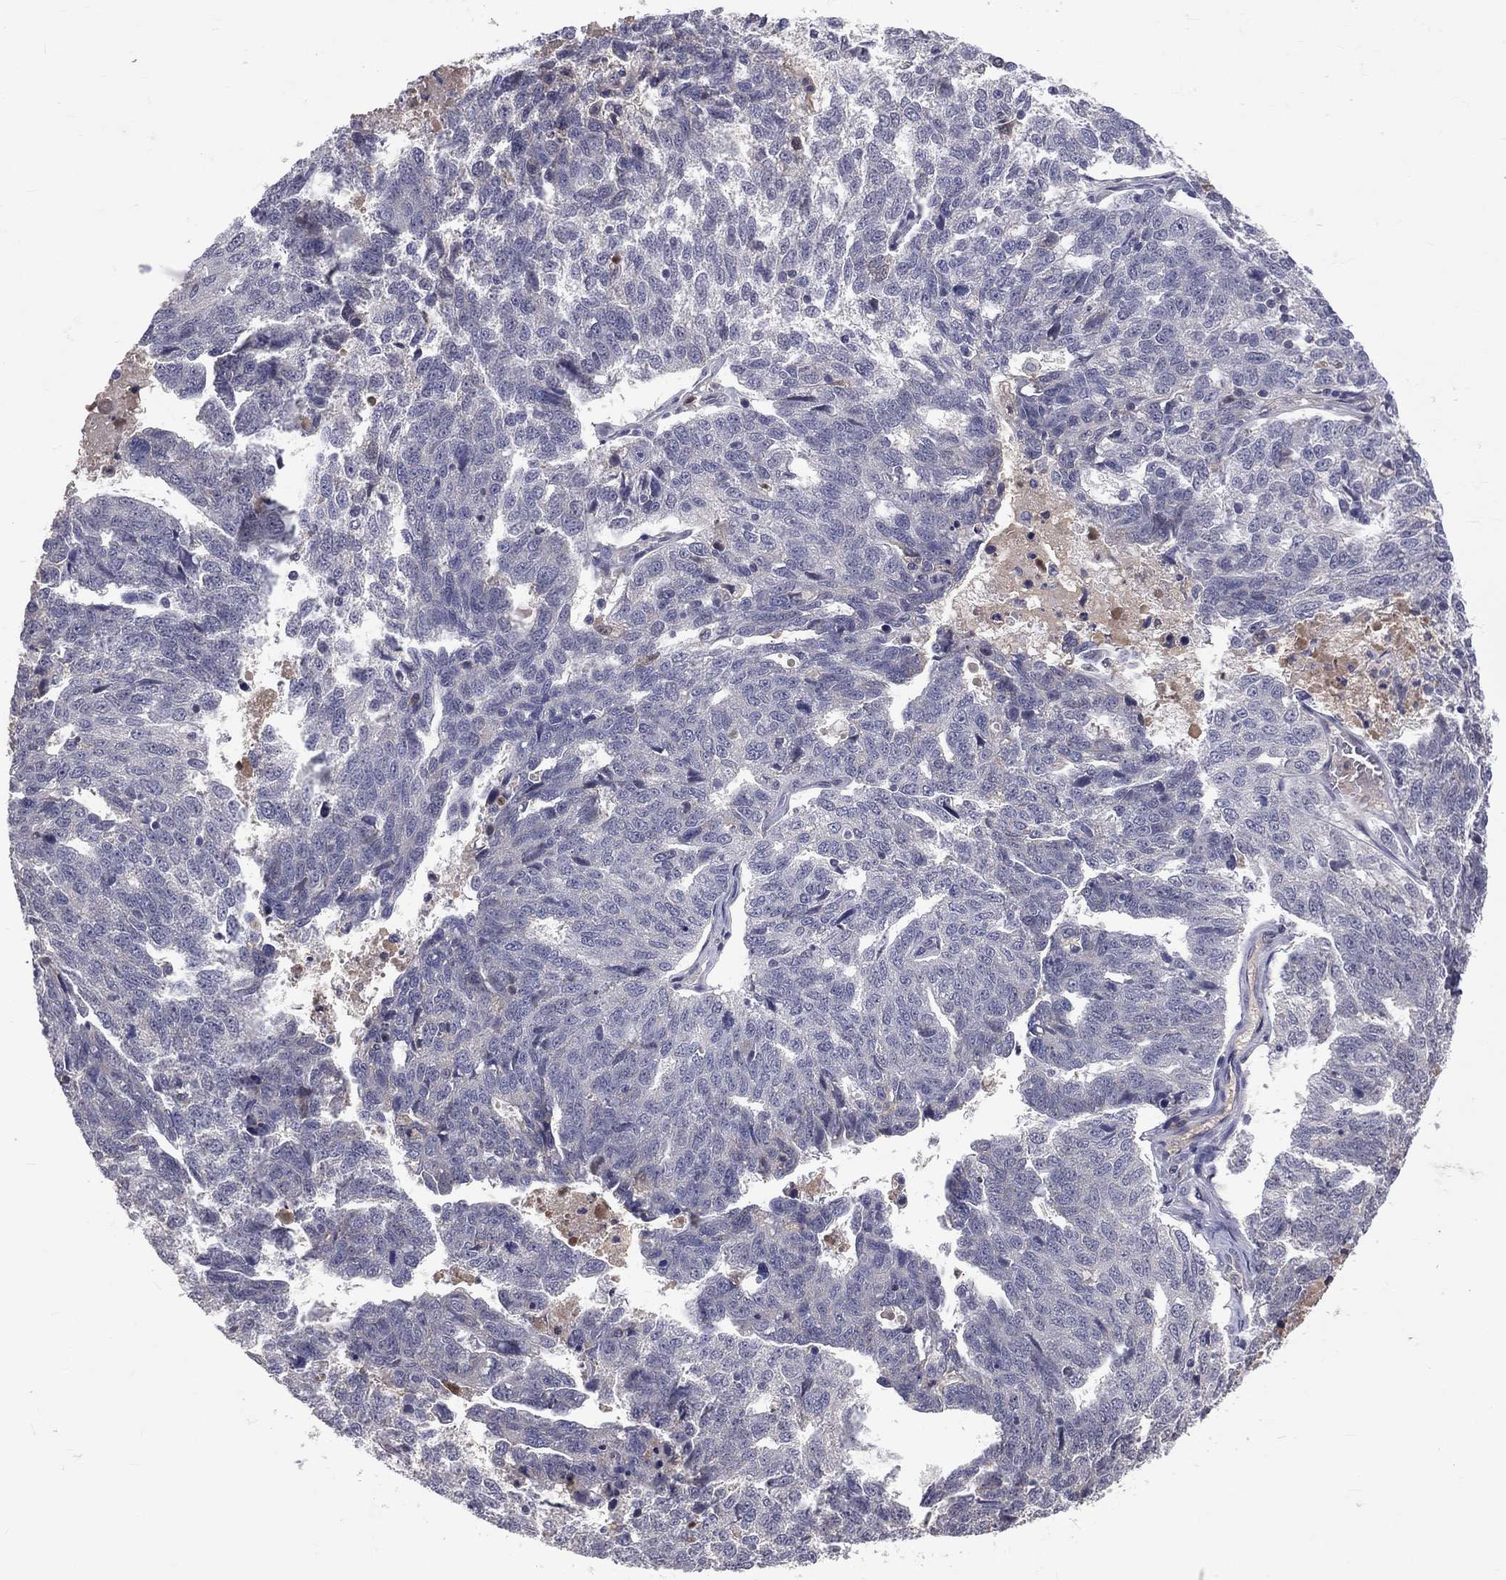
{"staining": {"intensity": "negative", "quantity": "none", "location": "none"}, "tissue": "ovarian cancer", "cell_type": "Tumor cells", "image_type": "cancer", "snomed": [{"axis": "morphology", "description": "Cystadenocarcinoma, serous, NOS"}, {"axis": "topography", "description": "Ovary"}], "caption": "Immunohistochemistry of ovarian serous cystadenocarcinoma exhibits no expression in tumor cells.", "gene": "DSG4", "patient": {"sex": "female", "age": 71}}